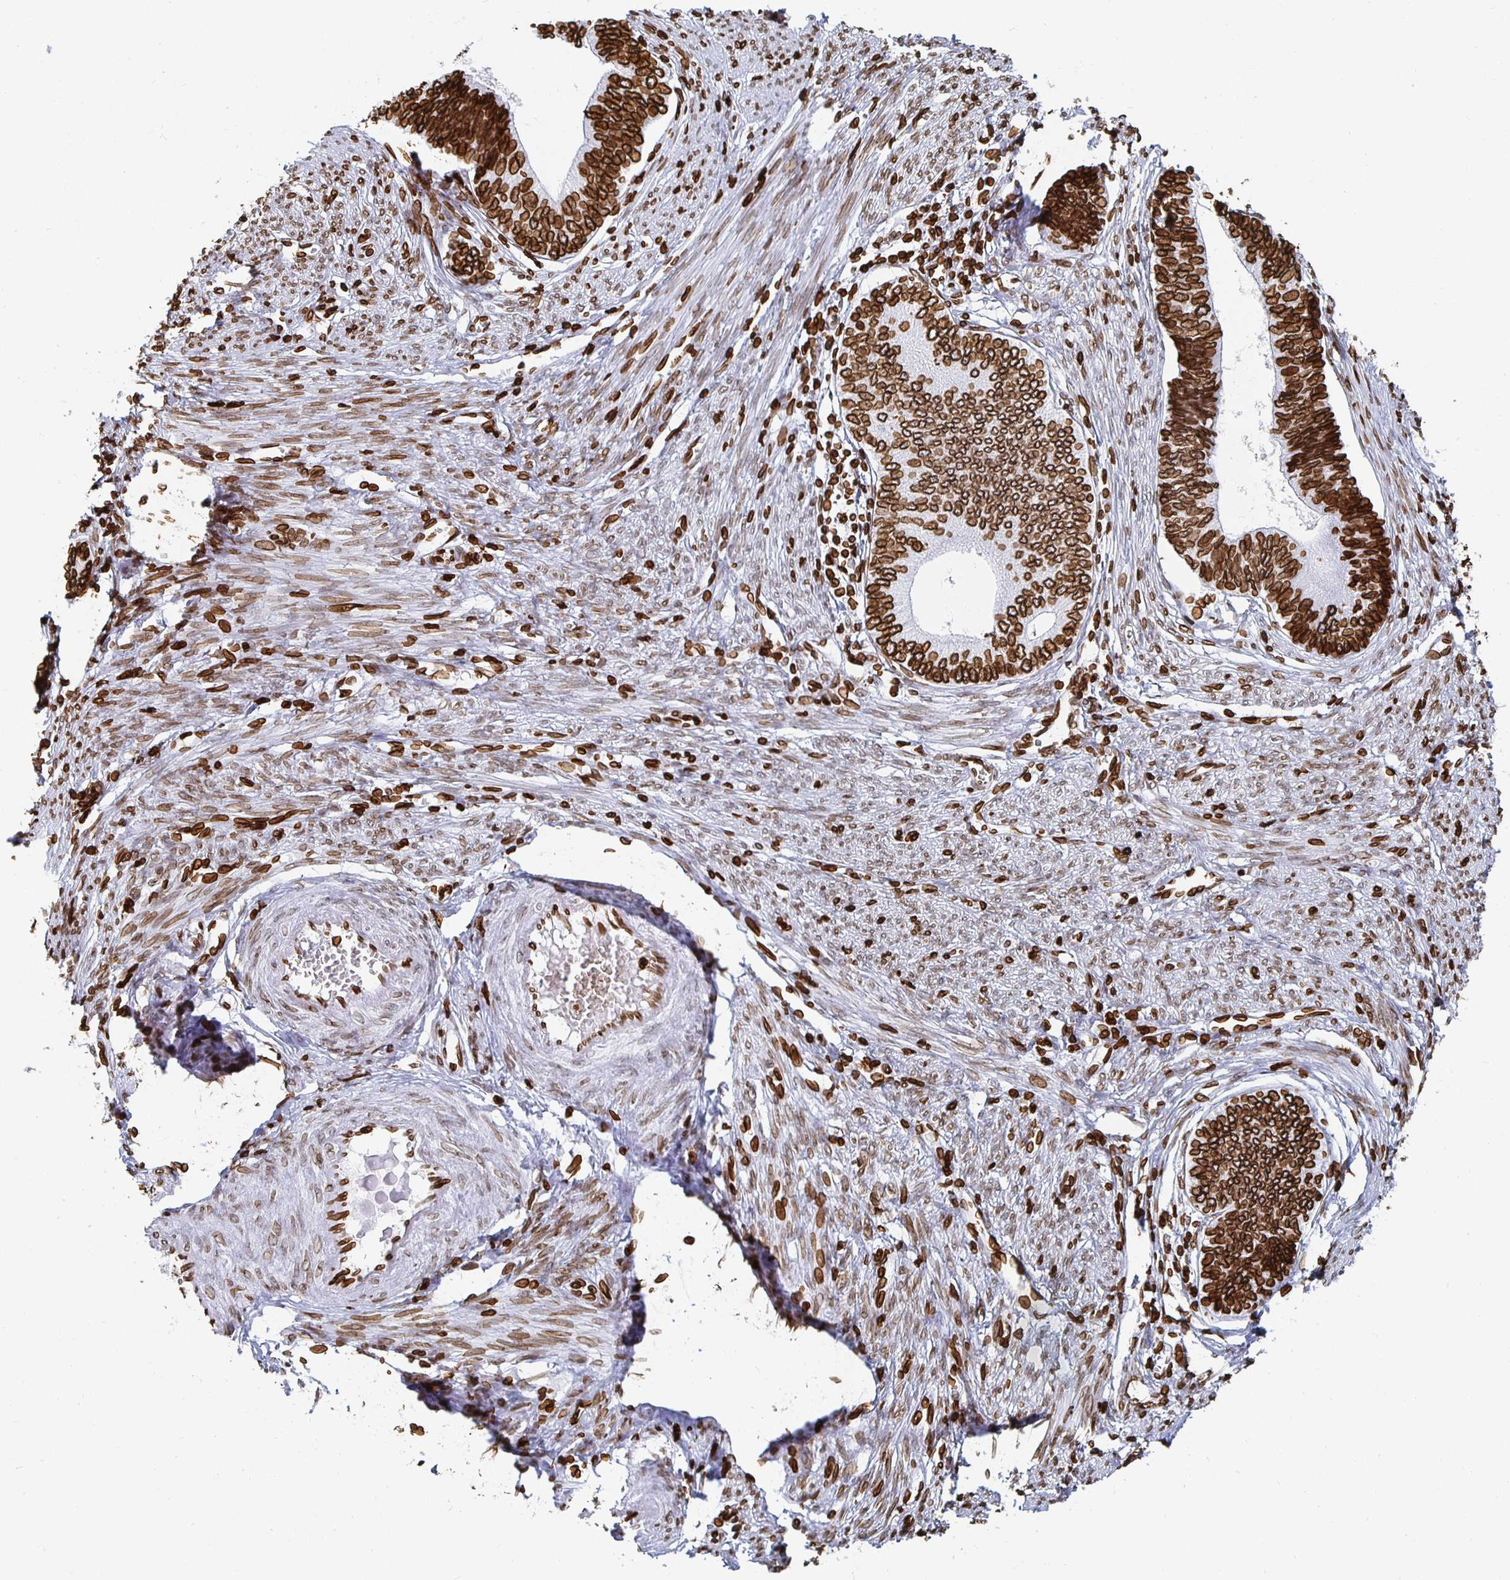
{"staining": {"intensity": "strong", "quantity": ">75%", "location": "cytoplasmic/membranous,nuclear"}, "tissue": "endometrial cancer", "cell_type": "Tumor cells", "image_type": "cancer", "snomed": [{"axis": "morphology", "description": "Adenocarcinoma, NOS"}, {"axis": "topography", "description": "Endometrium"}], "caption": "Human endometrial adenocarcinoma stained with a brown dye reveals strong cytoplasmic/membranous and nuclear positive staining in about >75% of tumor cells.", "gene": "LMNB1", "patient": {"sex": "female", "age": 68}}